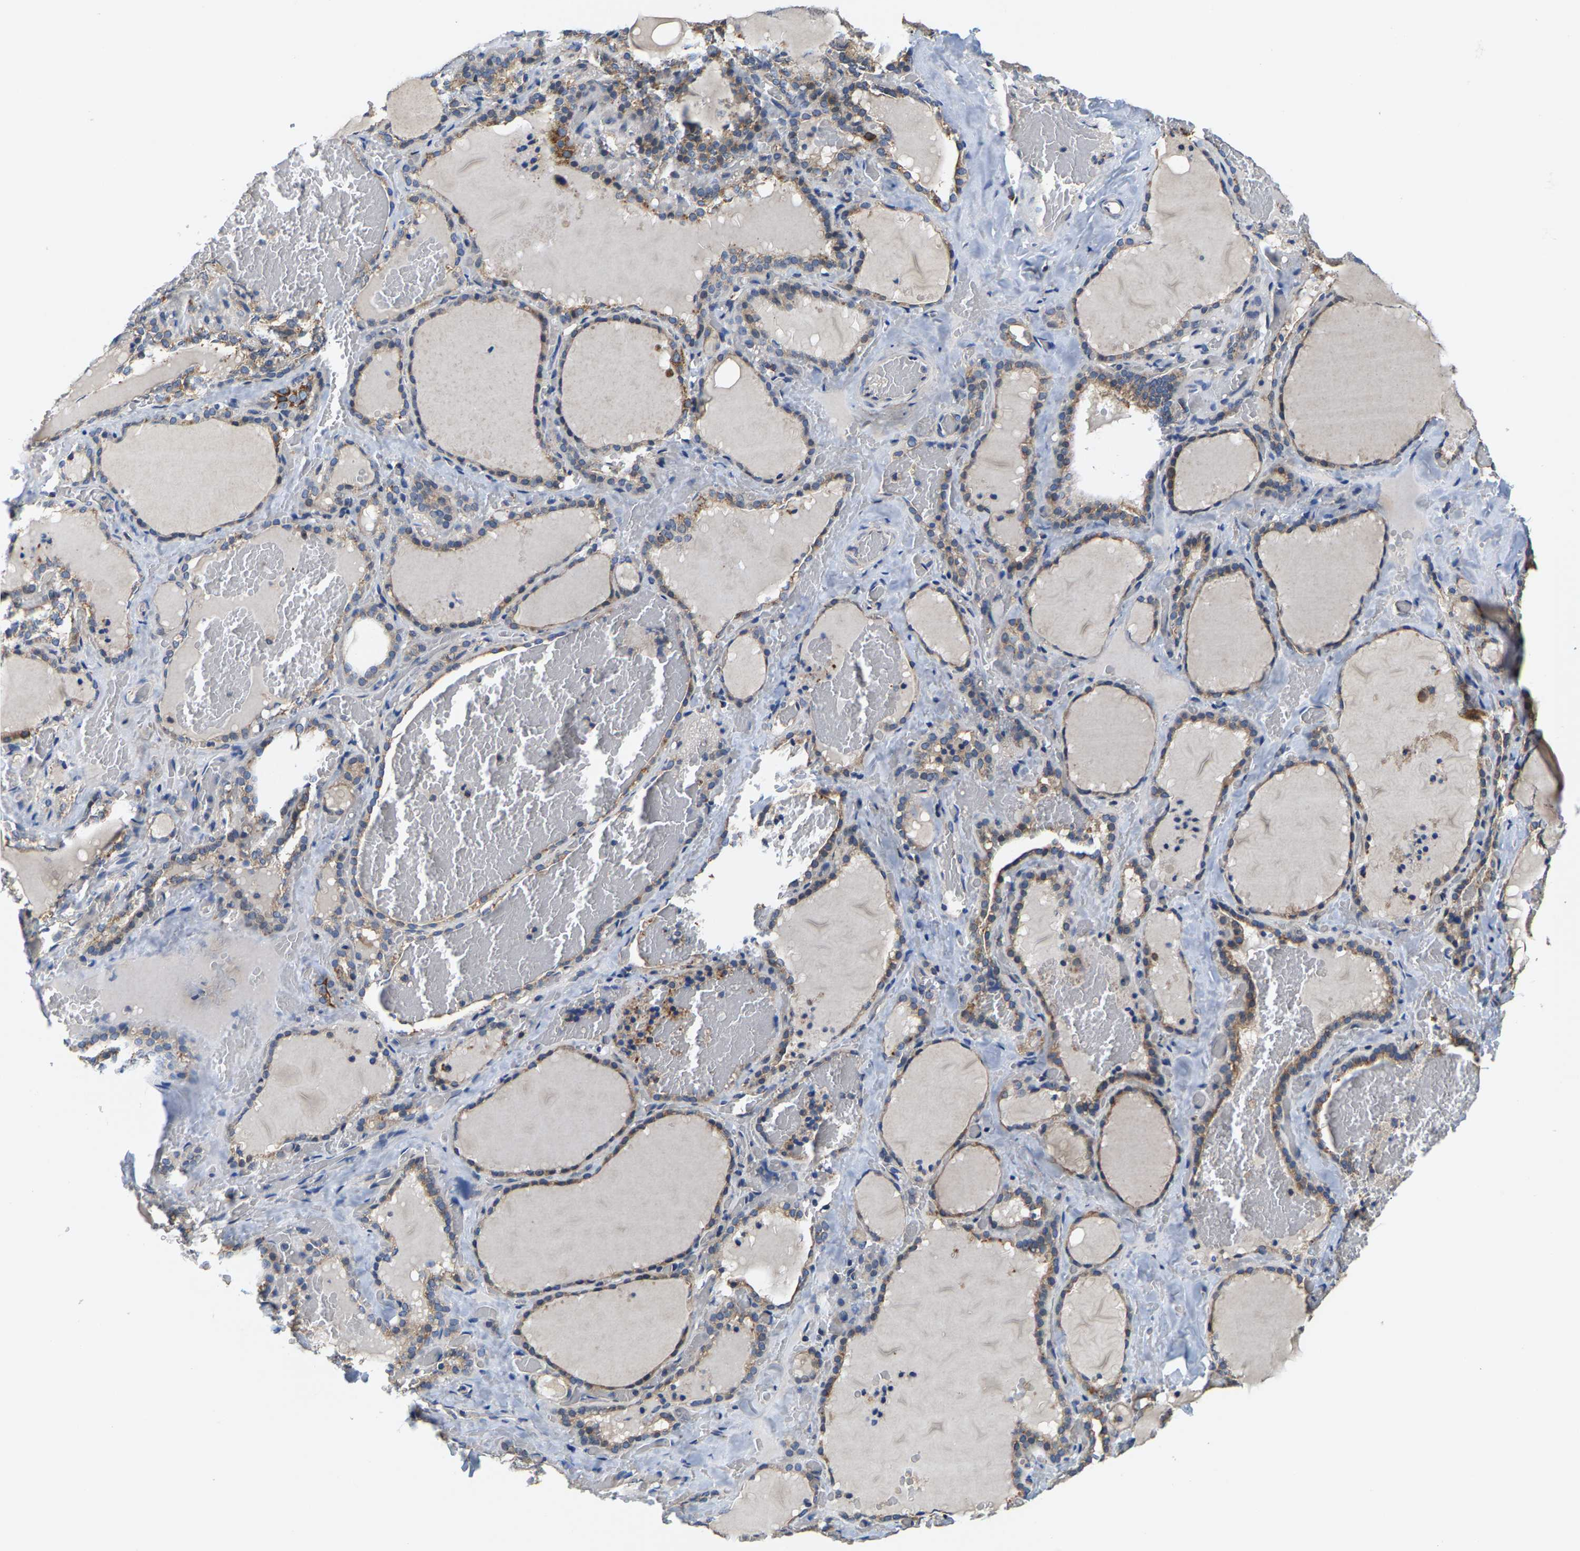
{"staining": {"intensity": "moderate", "quantity": ">75%", "location": "cytoplasmic/membranous"}, "tissue": "thyroid gland", "cell_type": "Glandular cells", "image_type": "normal", "snomed": [{"axis": "morphology", "description": "Normal tissue, NOS"}, {"axis": "topography", "description": "Thyroid gland"}], "caption": "Protein analysis of benign thyroid gland shows moderate cytoplasmic/membranous staining in about >75% of glandular cells. The protein of interest is stained brown, and the nuclei are stained in blue (DAB IHC with brightfield microscopy, high magnification).", "gene": "SHMT2", "patient": {"sex": "female", "age": 22}}